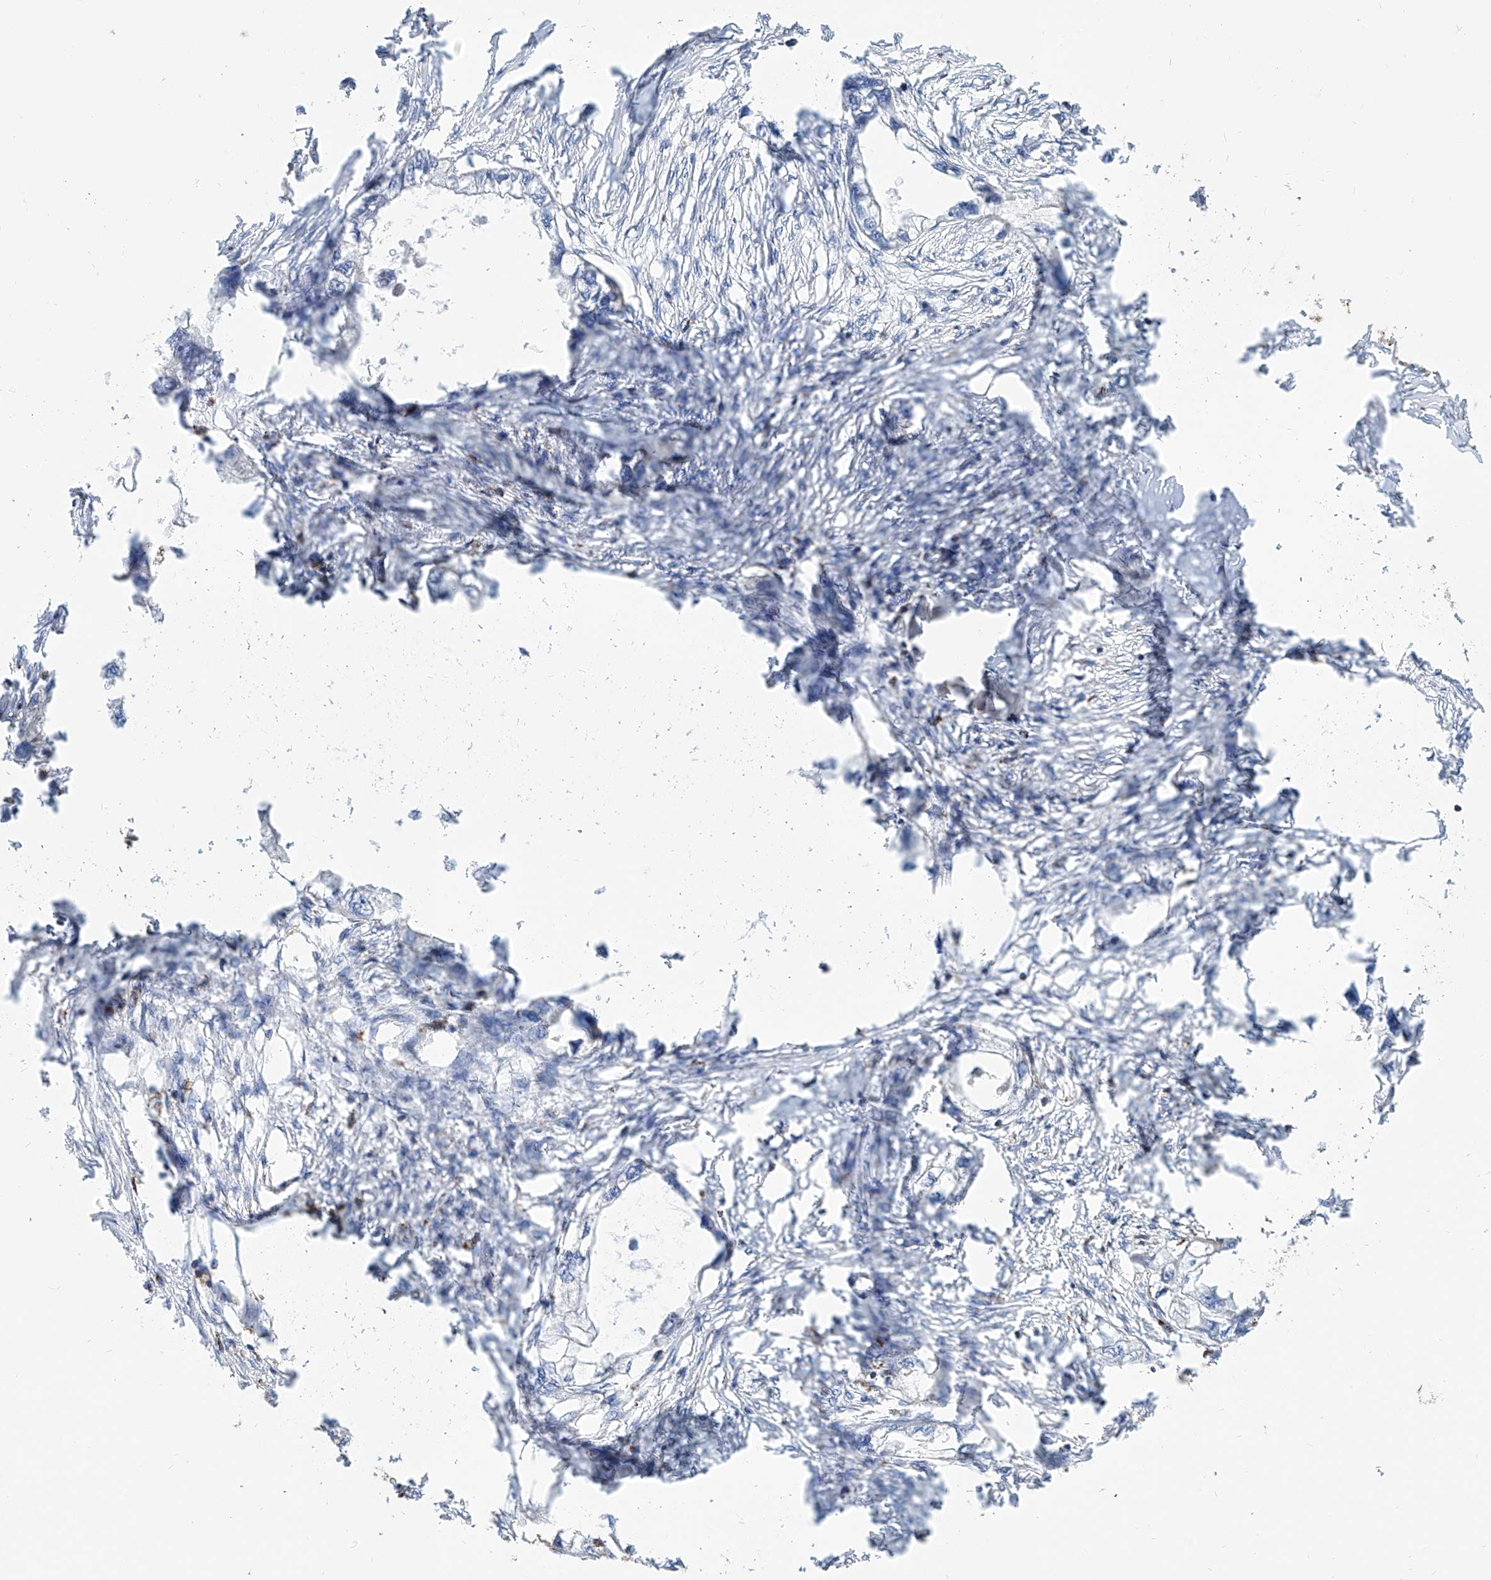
{"staining": {"intensity": "negative", "quantity": "none", "location": "none"}, "tissue": "endometrial cancer", "cell_type": "Tumor cells", "image_type": "cancer", "snomed": [{"axis": "morphology", "description": "Adenocarcinoma, NOS"}, {"axis": "morphology", "description": "Adenocarcinoma, metastatic, NOS"}, {"axis": "topography", "description": "Adipose tissue"}, {"axis": "topography", "description": "Endometrium"}], "caption": "High power microscopy image of an immunohistochemistry (IHC) photomicrograph of endometrial cancer (adenocarcinoma), revealing no significant staining in tumor cells.", "gene": "CPNE5", "patient": {"sex": "female", "age": 67}}